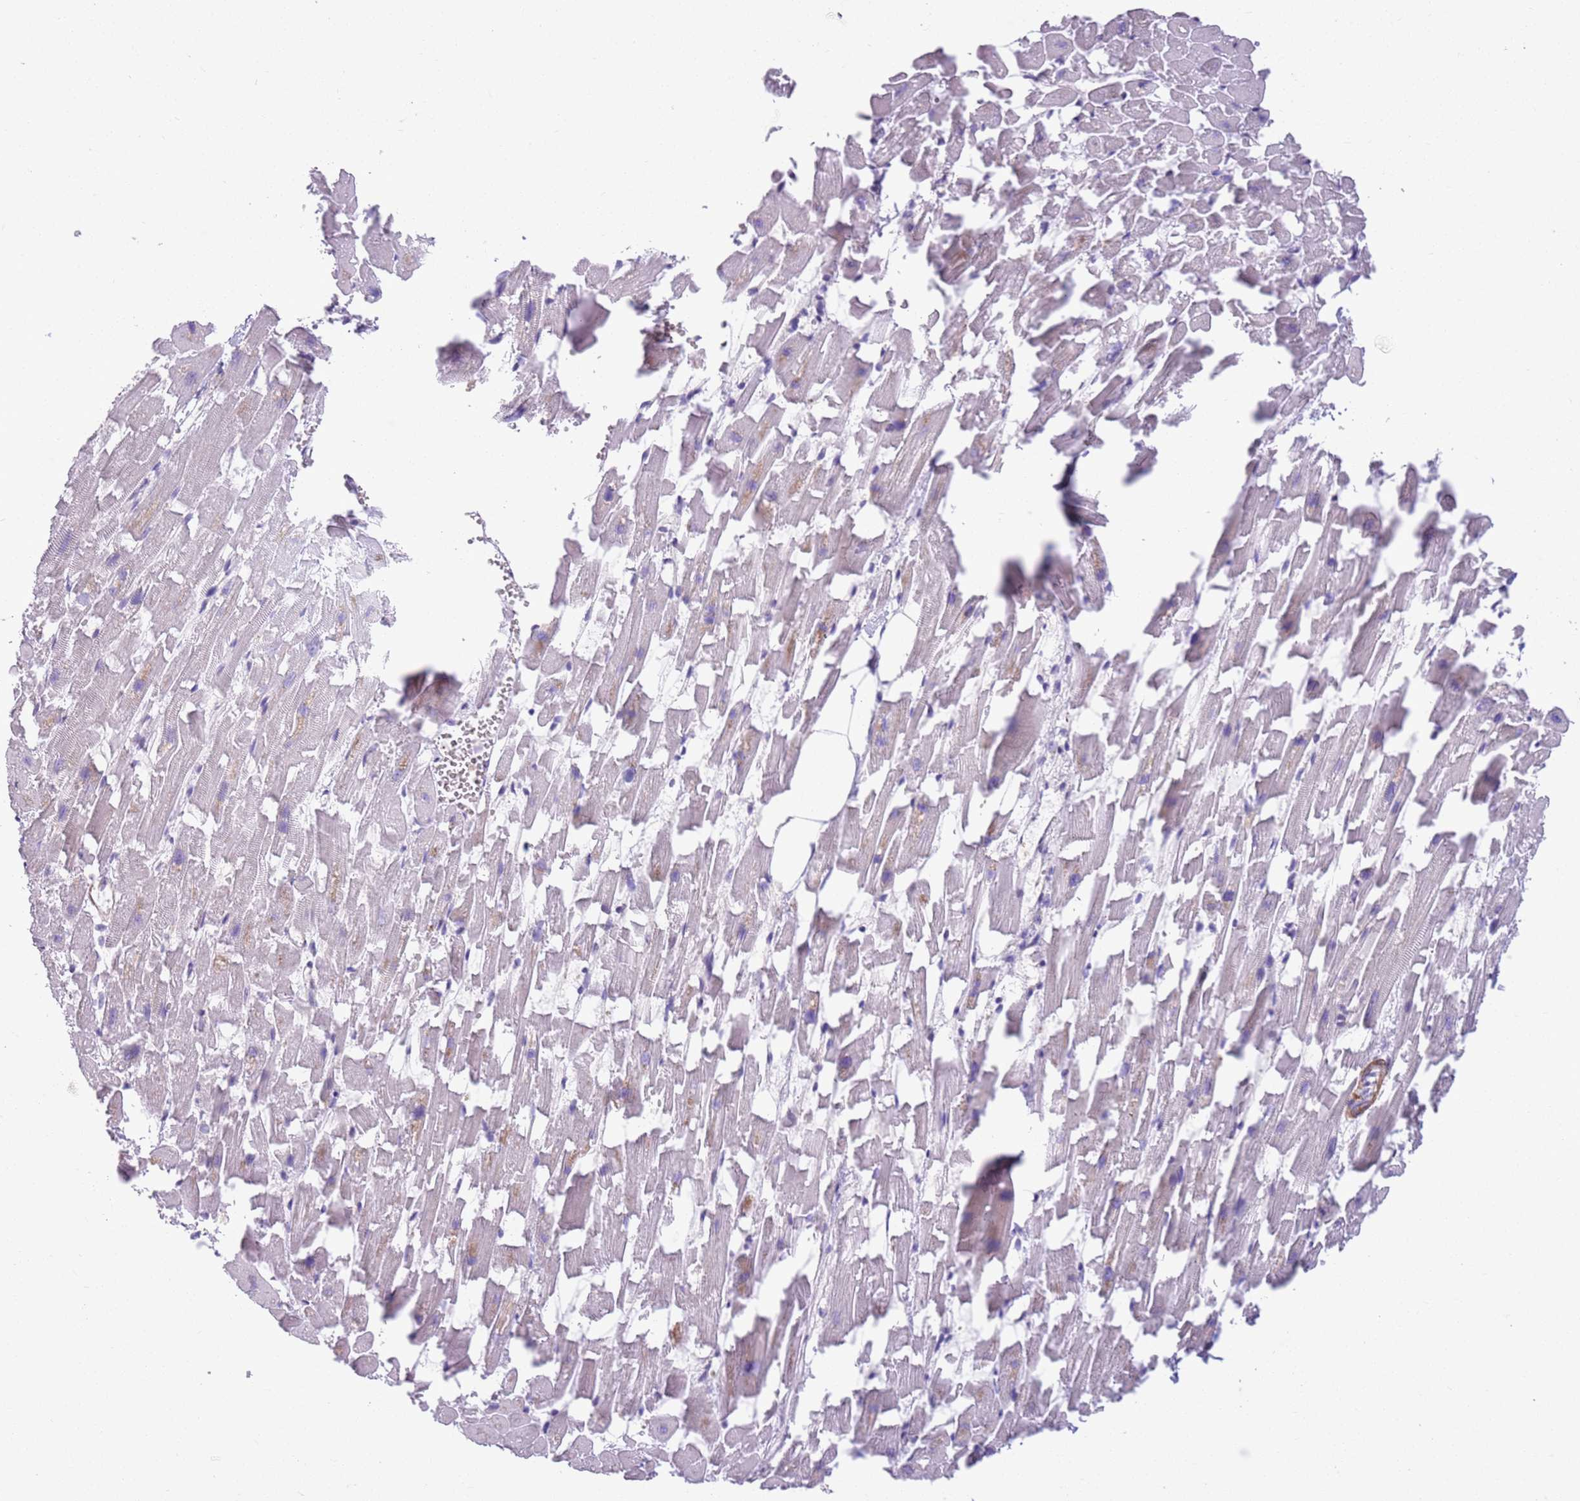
{"staining": {"intensity": "negative", "quantity": "none", "location": "none"}, "tissue": "heart muscle", "cell_type": "Cardiomyocytes", "image_type": "normal", "snomed": [{"axis": "morphology", "description": "Normal tissue, NOS"}, {"axis": "topography", "description": "Heart"}], "caption": "Normal heart muscle was stained to show a protein in brown. There is no significant positivity in cardiomyocytes. The staining is performed using DAB brown chromogen with nuclei counter-stained in using hematoxylin.", "gene": "JAML", "patient": {"sex": "female", "age": 64}}